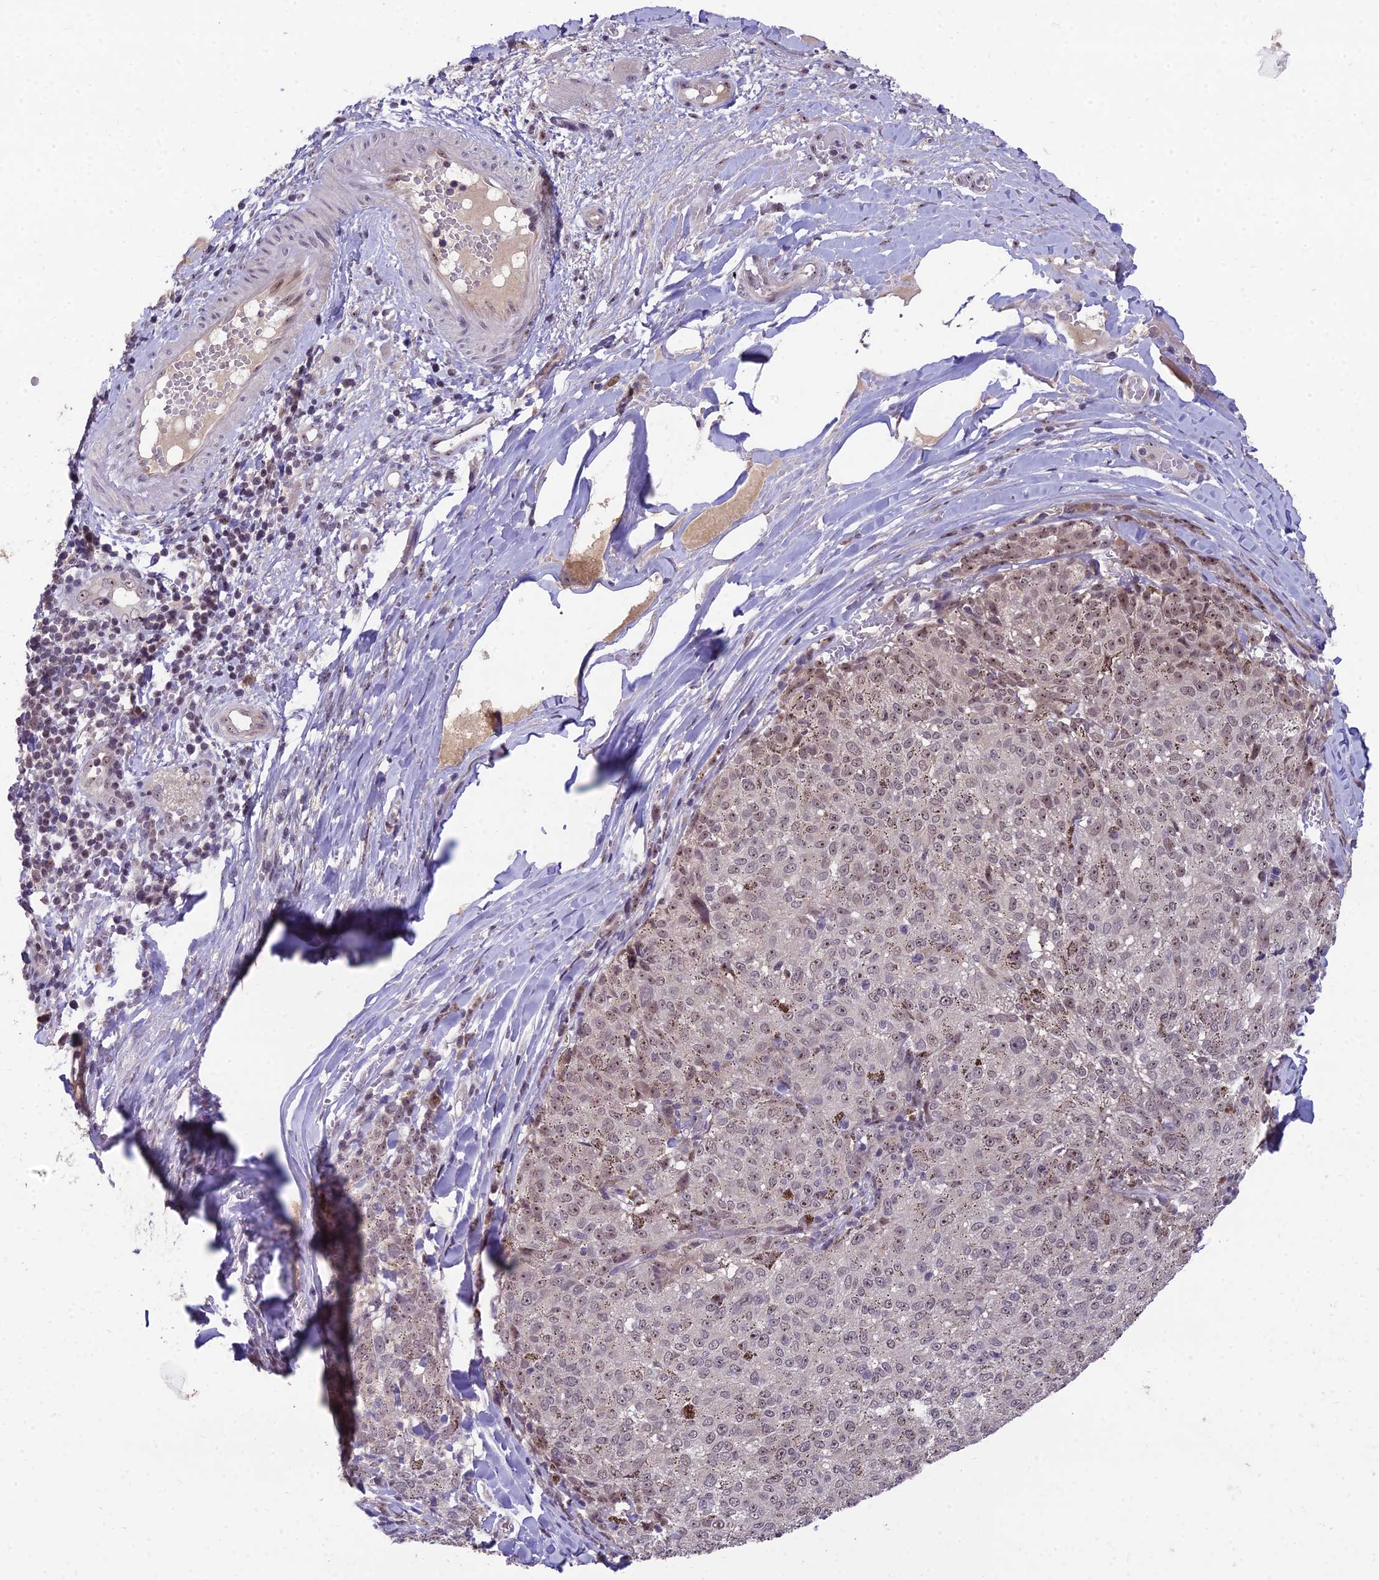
{"staining": {"intensity": "moderate", "quantity": "25%-75%", "location": "nuclear"}, "tissue": "melanoma", "cell_type": "Tumor cells", "image_type": "cancer", "snomed": [{"axis": "morphology", "description": "Malignant melanoma, NOS"}, {"axis": "topography", "description": "Skin"}], "caption": "About 25%-75% of tumor cells in human melanoma exhibit moderate nuclear protein staining as visualized by brown immunohistochemical staining.", "gene": "ZNF333", "patient": {"sex": "female", "age": 72}}